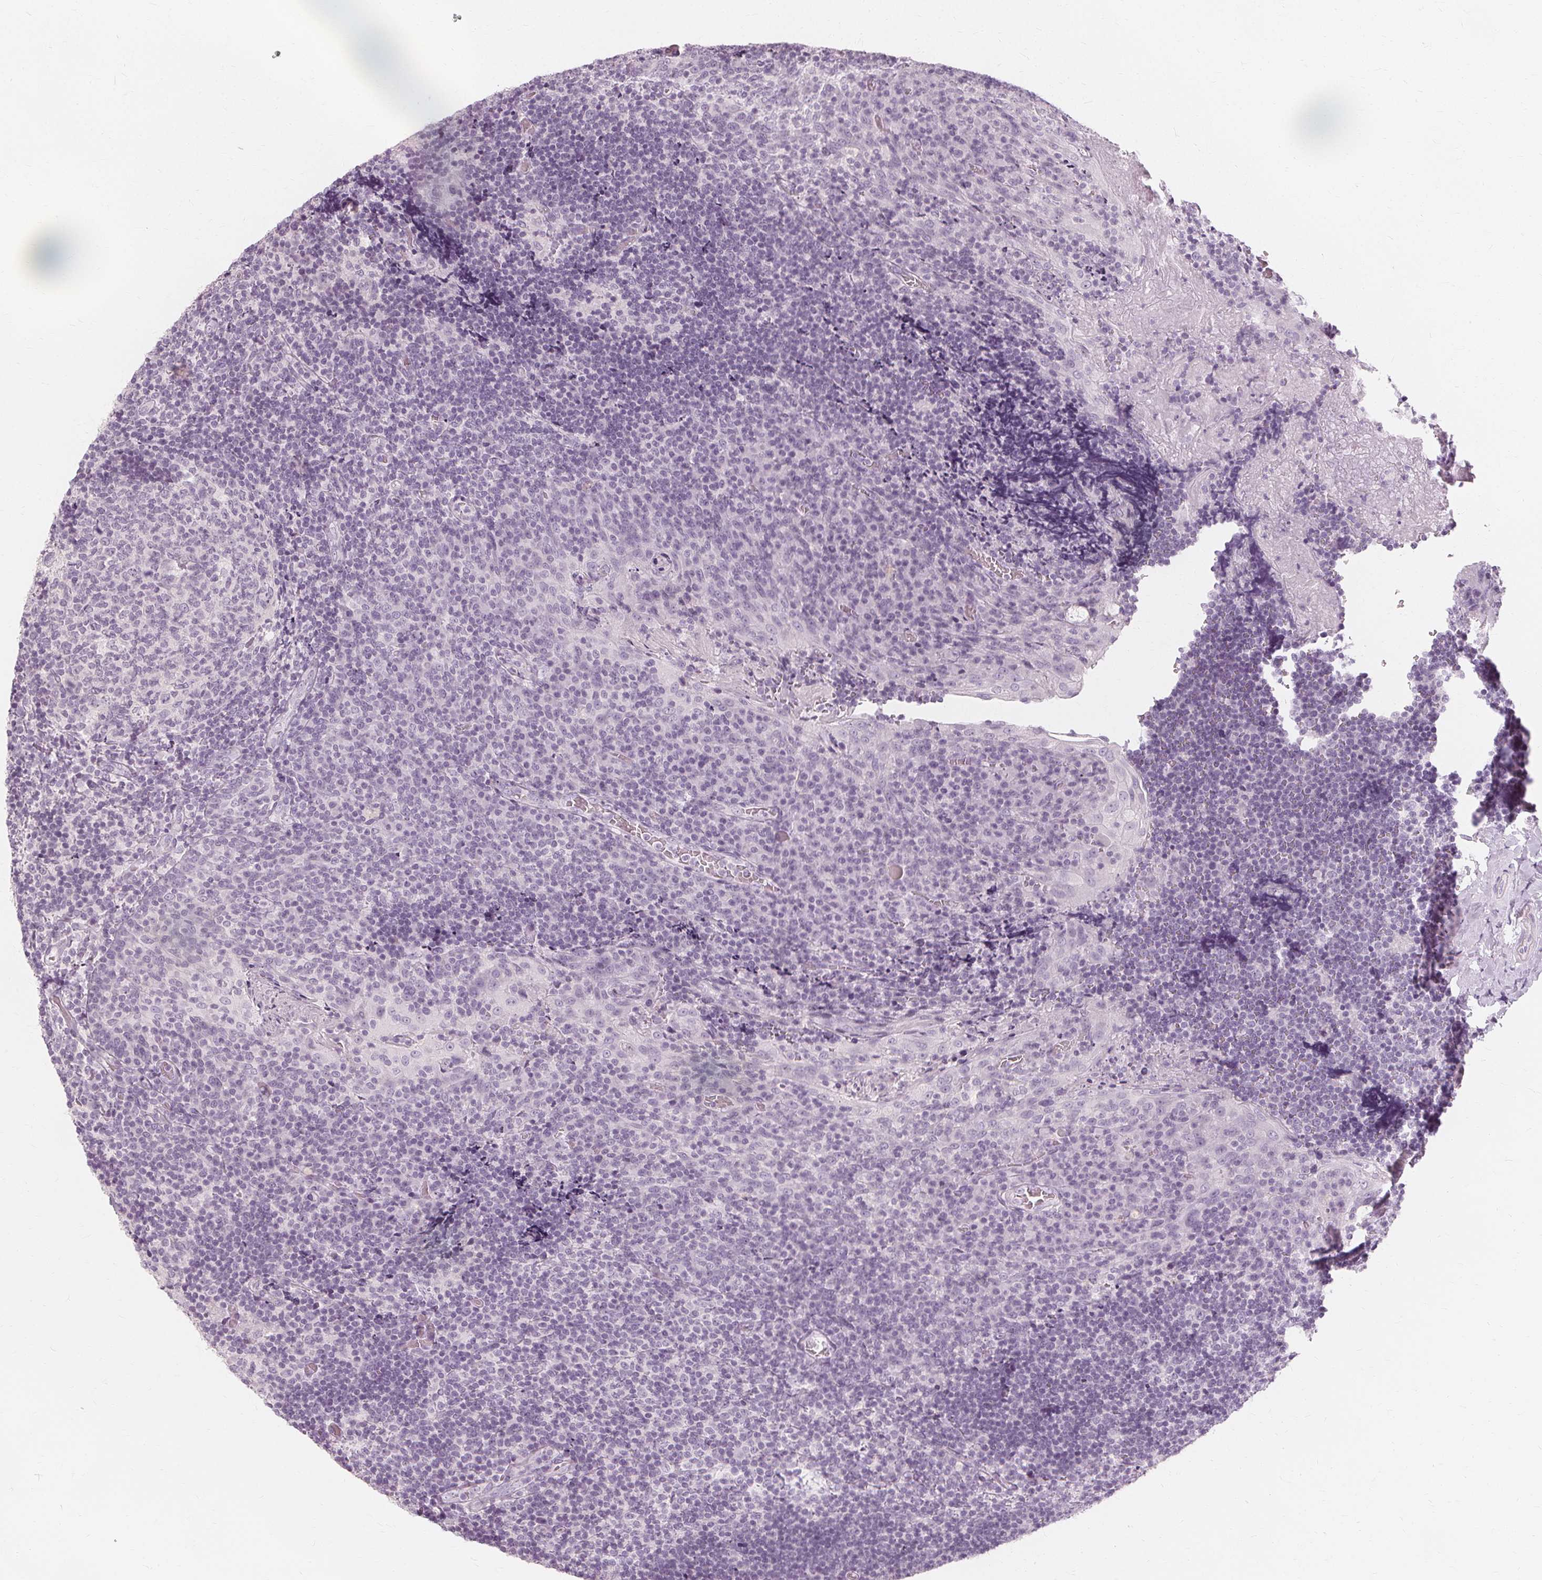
{"staining": {"intensity": "negative", "quantity": "none", "location": "none"}, "tissue": "tonsil", "cell_type": "Germinal center cells", "image_type": "normal", "snomed": [{"axis": "morphology", "description": "Normal tissue, NOS"}, {"axis": "topography", "description": "Tonsil"}], "caption": "Immunohistochemistry (IHC) histopathology image of normal tonsil: tonsil stained with DAB reveals no significant protein positivity in germinal center cells. (DAB immunohistochemistry (IHC), high magnification).", "gene": "MUC12", "patient": {"sex": "male", "age": 17}}